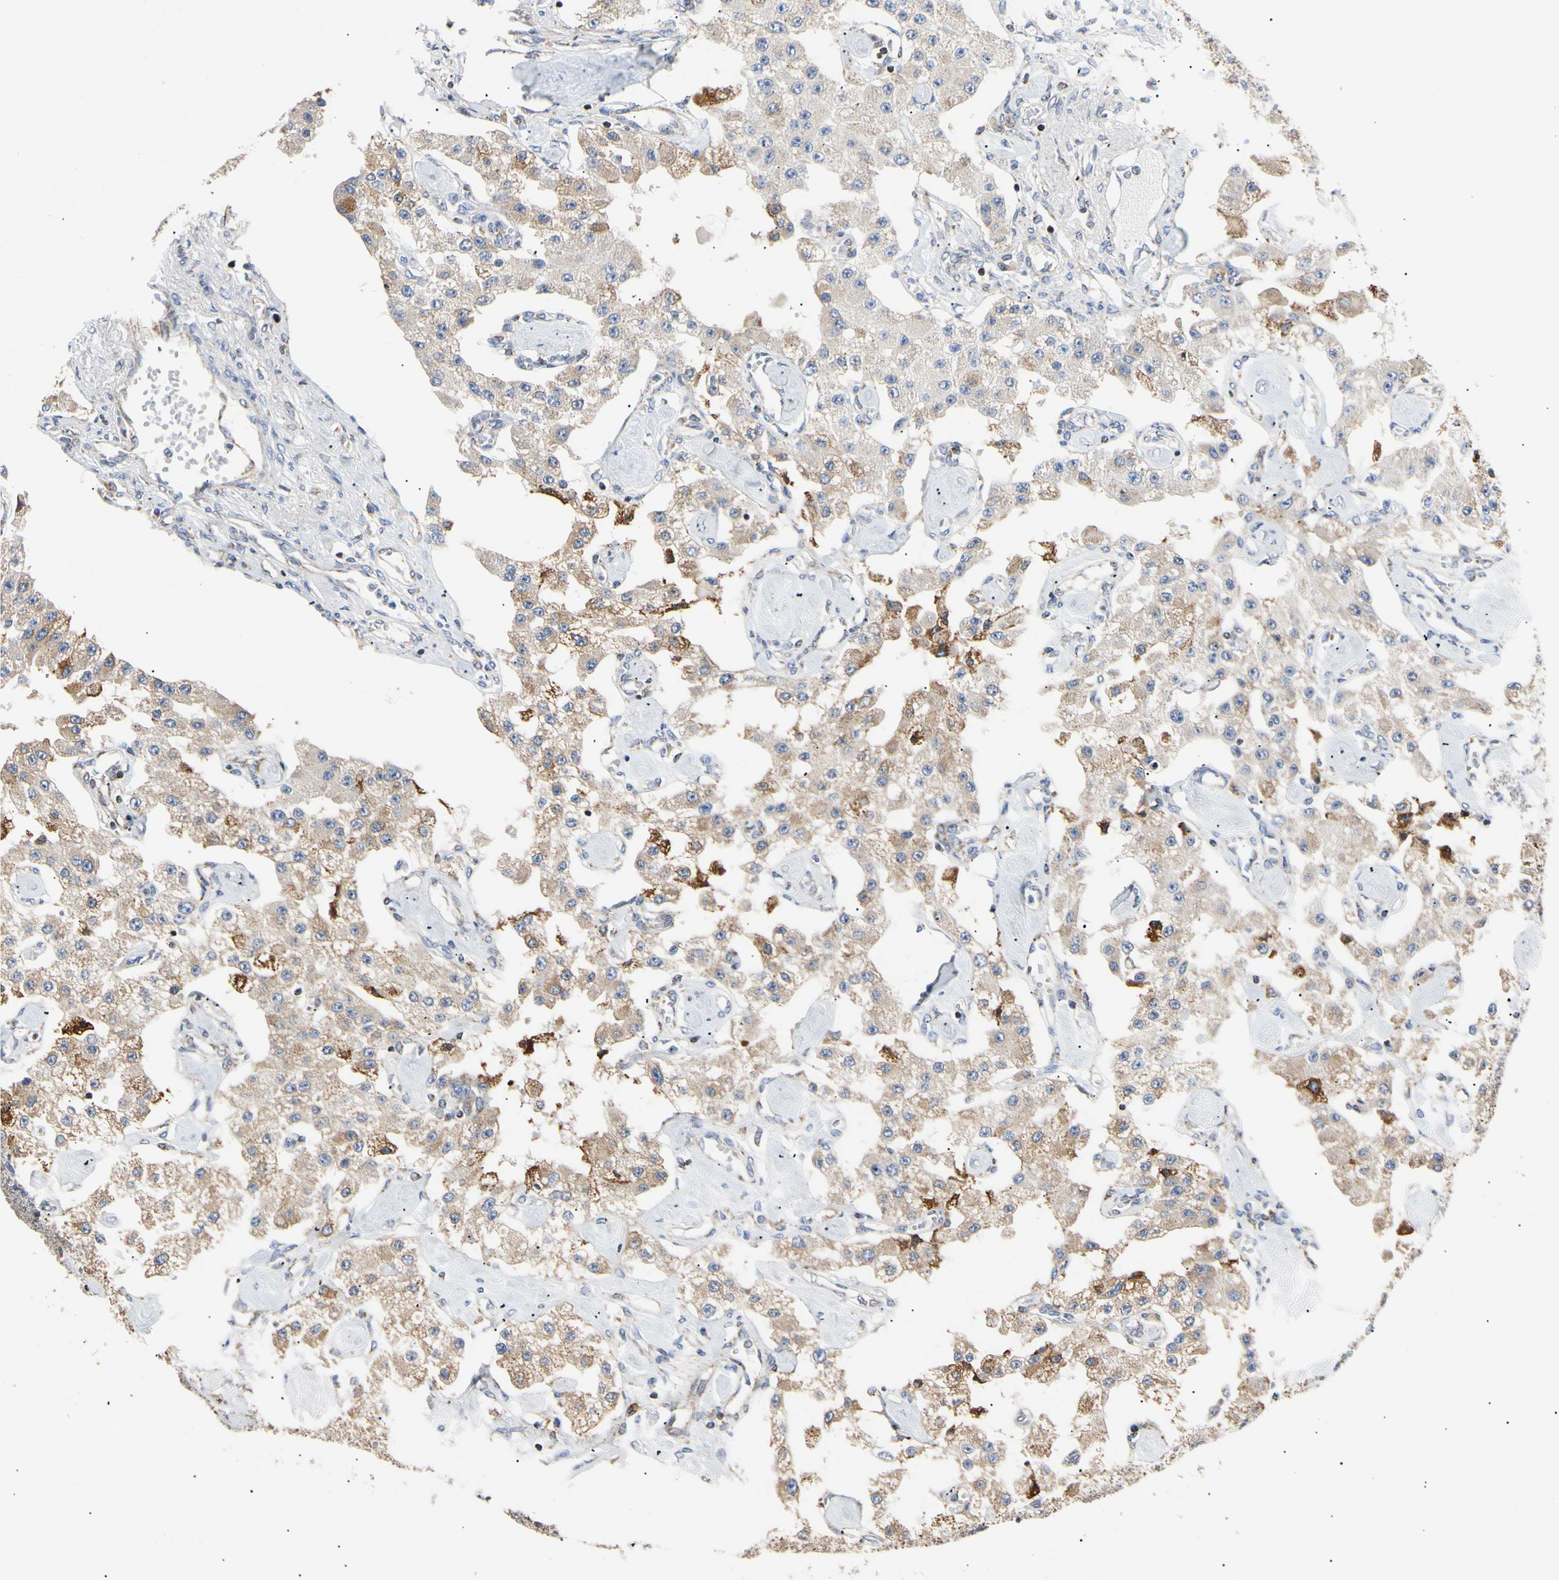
{"staining": {"intensity": "moderate", "quantity": ">75%", "location": "cytoplasmic/membranous"}, "tissue": "carcinoid", "cell_type": "Tumor cells", "image_type": "cancer", "snomed": [{"axis": "morphology", "description": "Carcinoid, malignant, NOS"}, {"axis": "topography", "description": "Pancreas"}], "caption": "A micrograph showing moderate cytoplasmic/membranous staining in approximately >75% of tumor cells in carcinoid (malignant), as visualized by brown immunohistochemical staining.", "gene": "PLGRKT", "patient": {"sex": "male", "age": 41}}